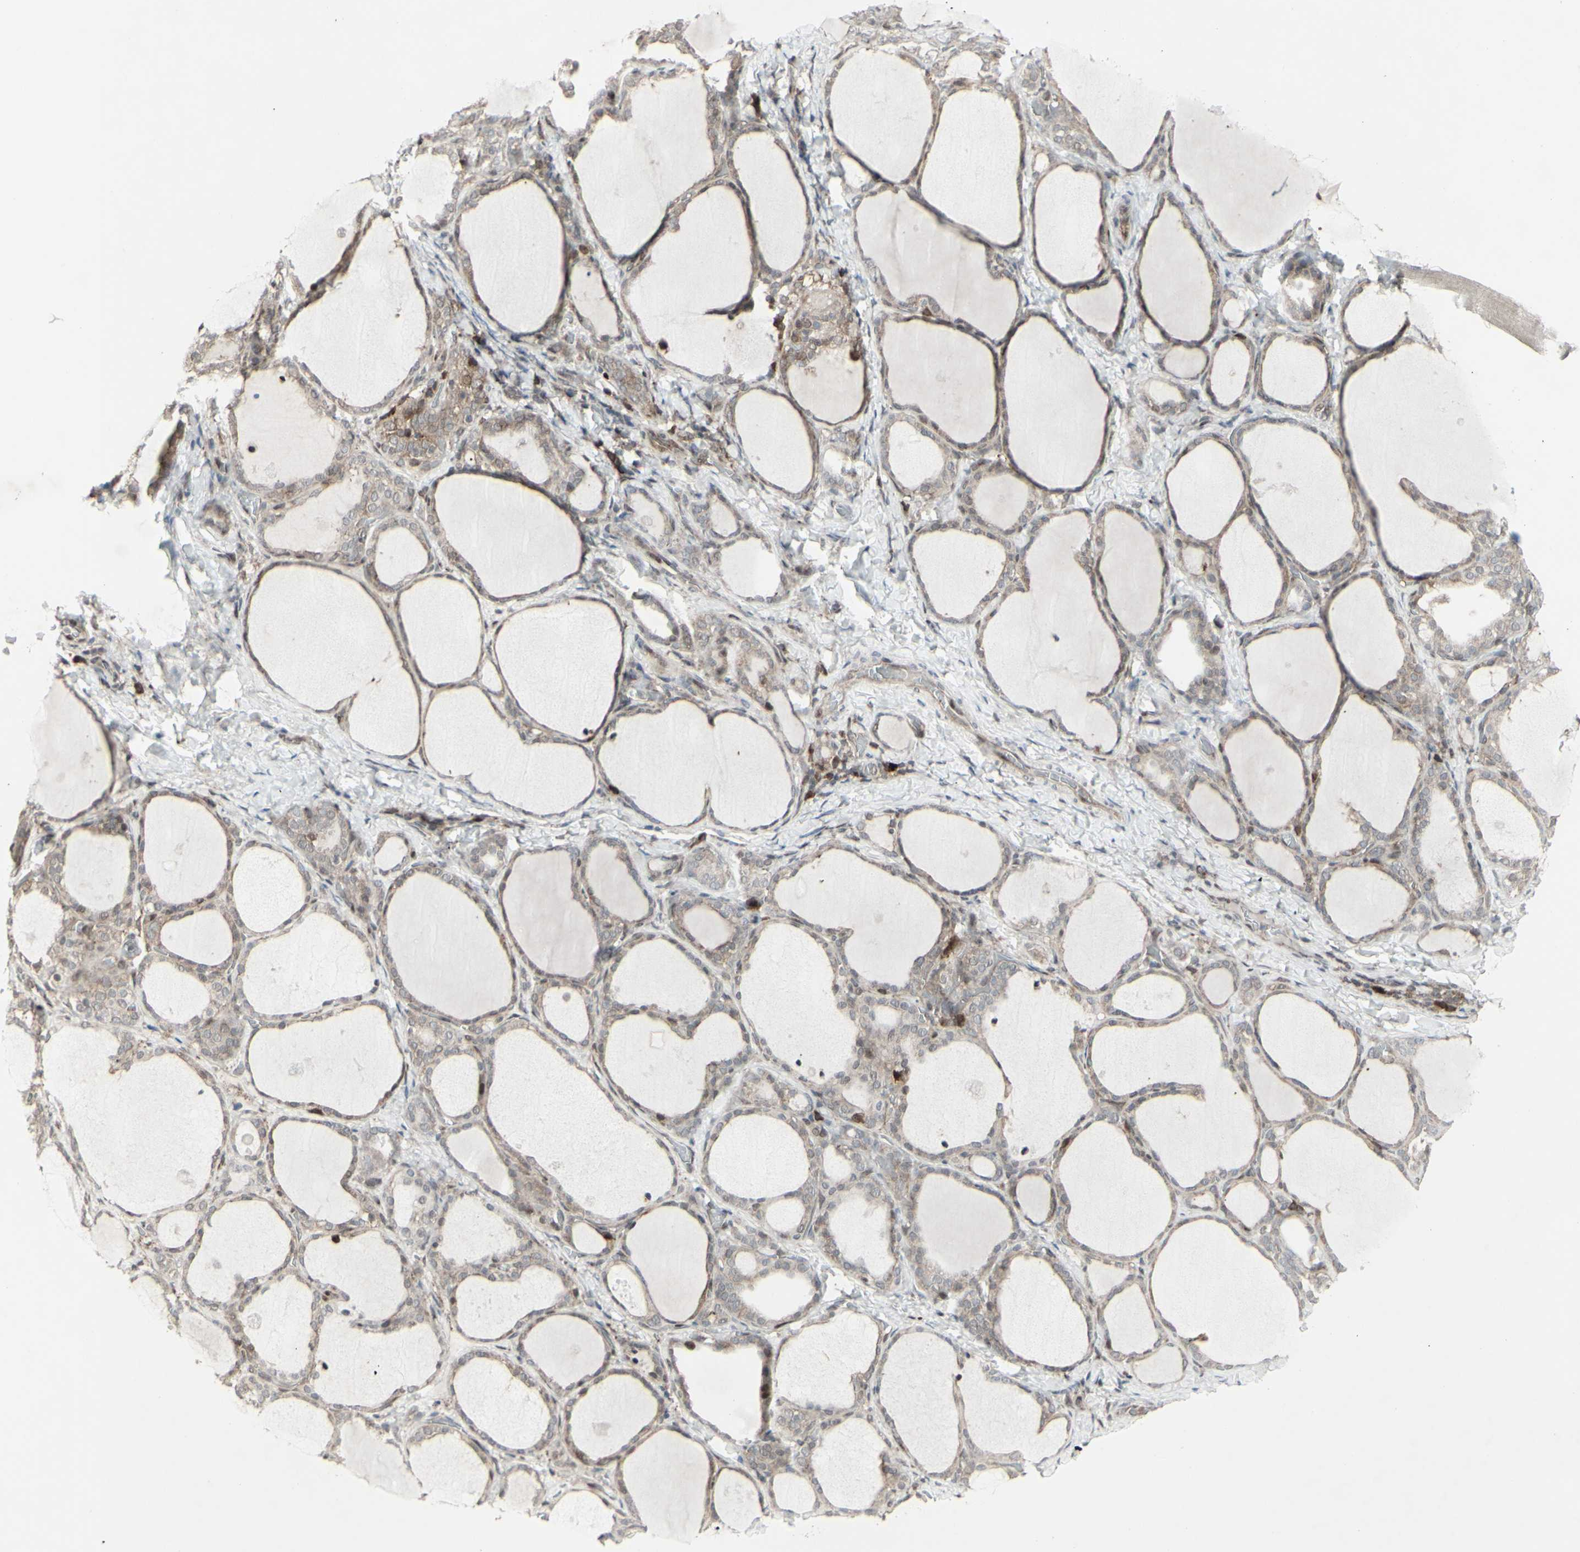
{"staining": {"intensity": "weak", "quantity": ">75%", "location": "cytoplasmic/membranous"}, "tissue": "thyroid gland", "cell_type": "Glandular cells", "image_type": "normal", "snomed": [{"axis": "morphology", "description": "Normal tissue, NOS"}, {"axis": "morphology", "description": "Papillary adenocarcinoma, NOS"}, {"axis": "topography", "description": "Thyroid gland"}], "caption": "Immunohistochemical staining of benign human thyroid gland reveals weak cytoplasmic/membranous protein staining in approximately >75% of glandular cells.", "gene": "CD33", "patient": {"sex": "female", "age": 30}}